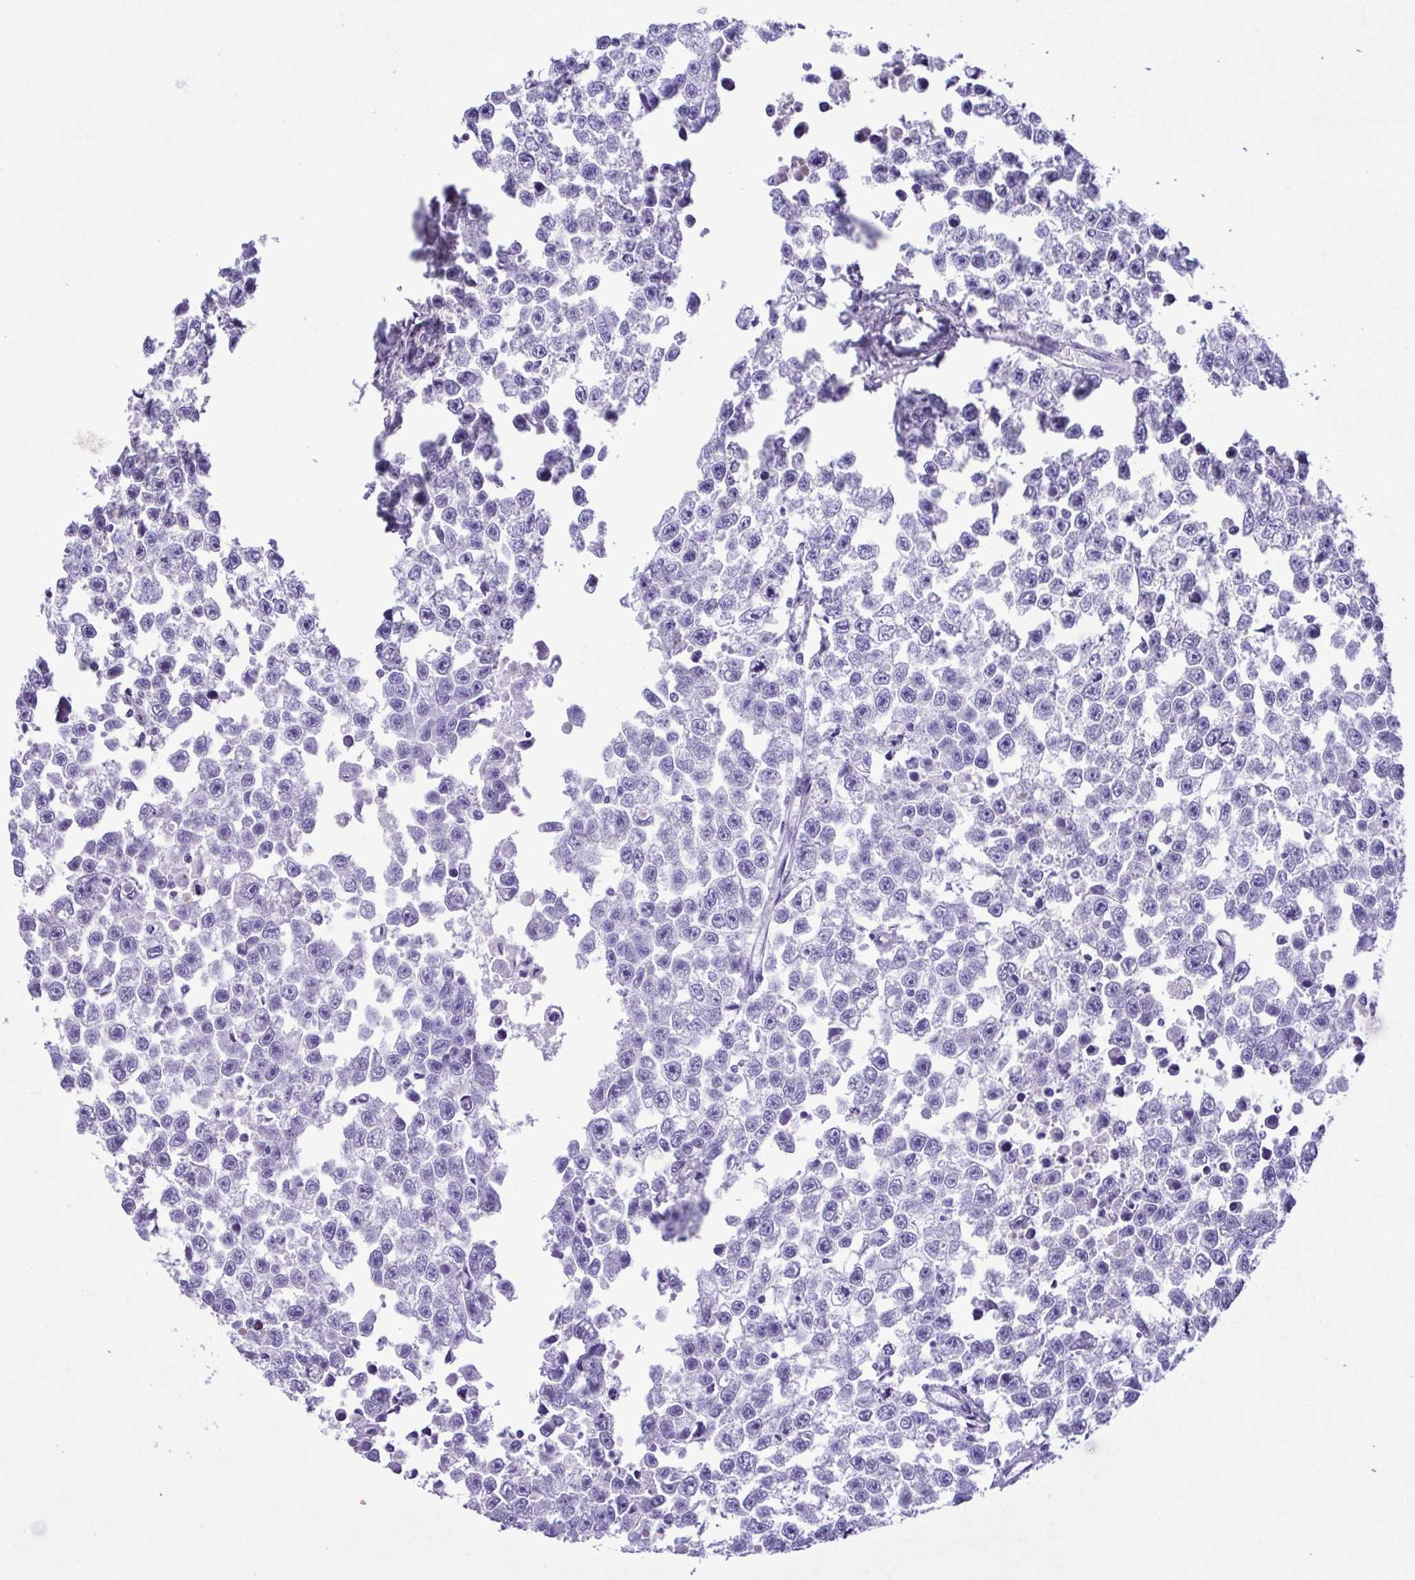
{"staining": {"intensity": "negative", "quantity": "none", "location": "none"}, "tissue": "testis cancer", "cell_type": "Tumor cells", "image_type": "cancer", "snomed": [{"axis": "morphology", "description": "Seminoma, NOS"}, {"axis": "topography", "description": "Testis"}], "caption": "Protein analysis of testis seminoma reveals no significant positivity in tumor cells. Nuclei are stained in blue.", "gene": "OVGP1", "patient": {"sex": "male", "age": 26}}